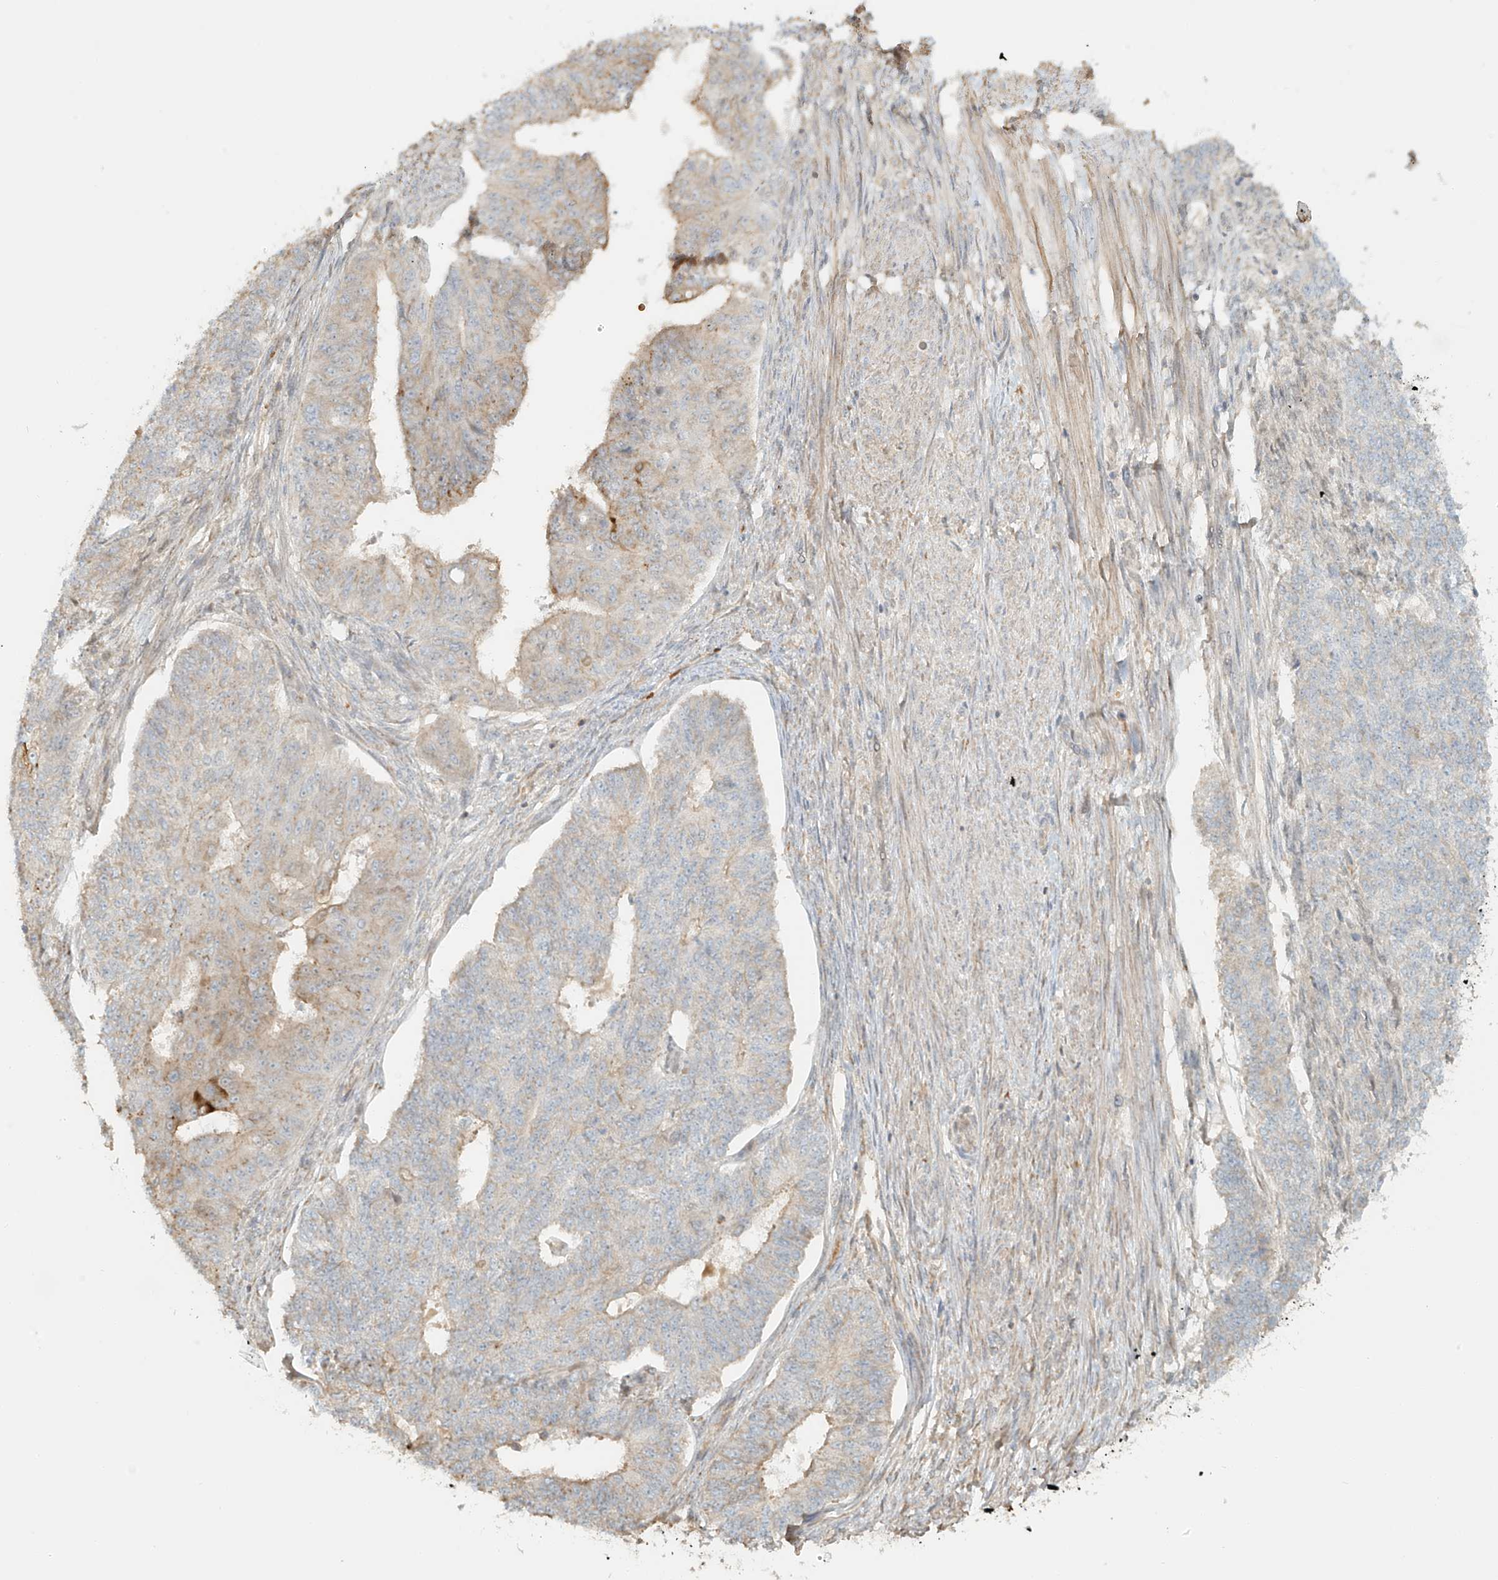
{"staining": {"intensity": "moderate", "quantity": "<25%", "location": "cytoplasmic/membranous"}, "tissue": "endometrial cancer", "cell_type": "Tumor cells", "image_type": "cancer", "snomed": [{"axis": "morphology", "description": "Adenocarcinoma, NOS"}, {"axis": "topography", "description": "Endometrium"}], "caption": "Protein expression analysis of human endometrial adenocarcinoma reveals moderate cytoplasmic/membranous positivity in approximately <25% of tumor cells.", "gene": "UPK1B", "patient": {"sex": "female", "age": 32}}